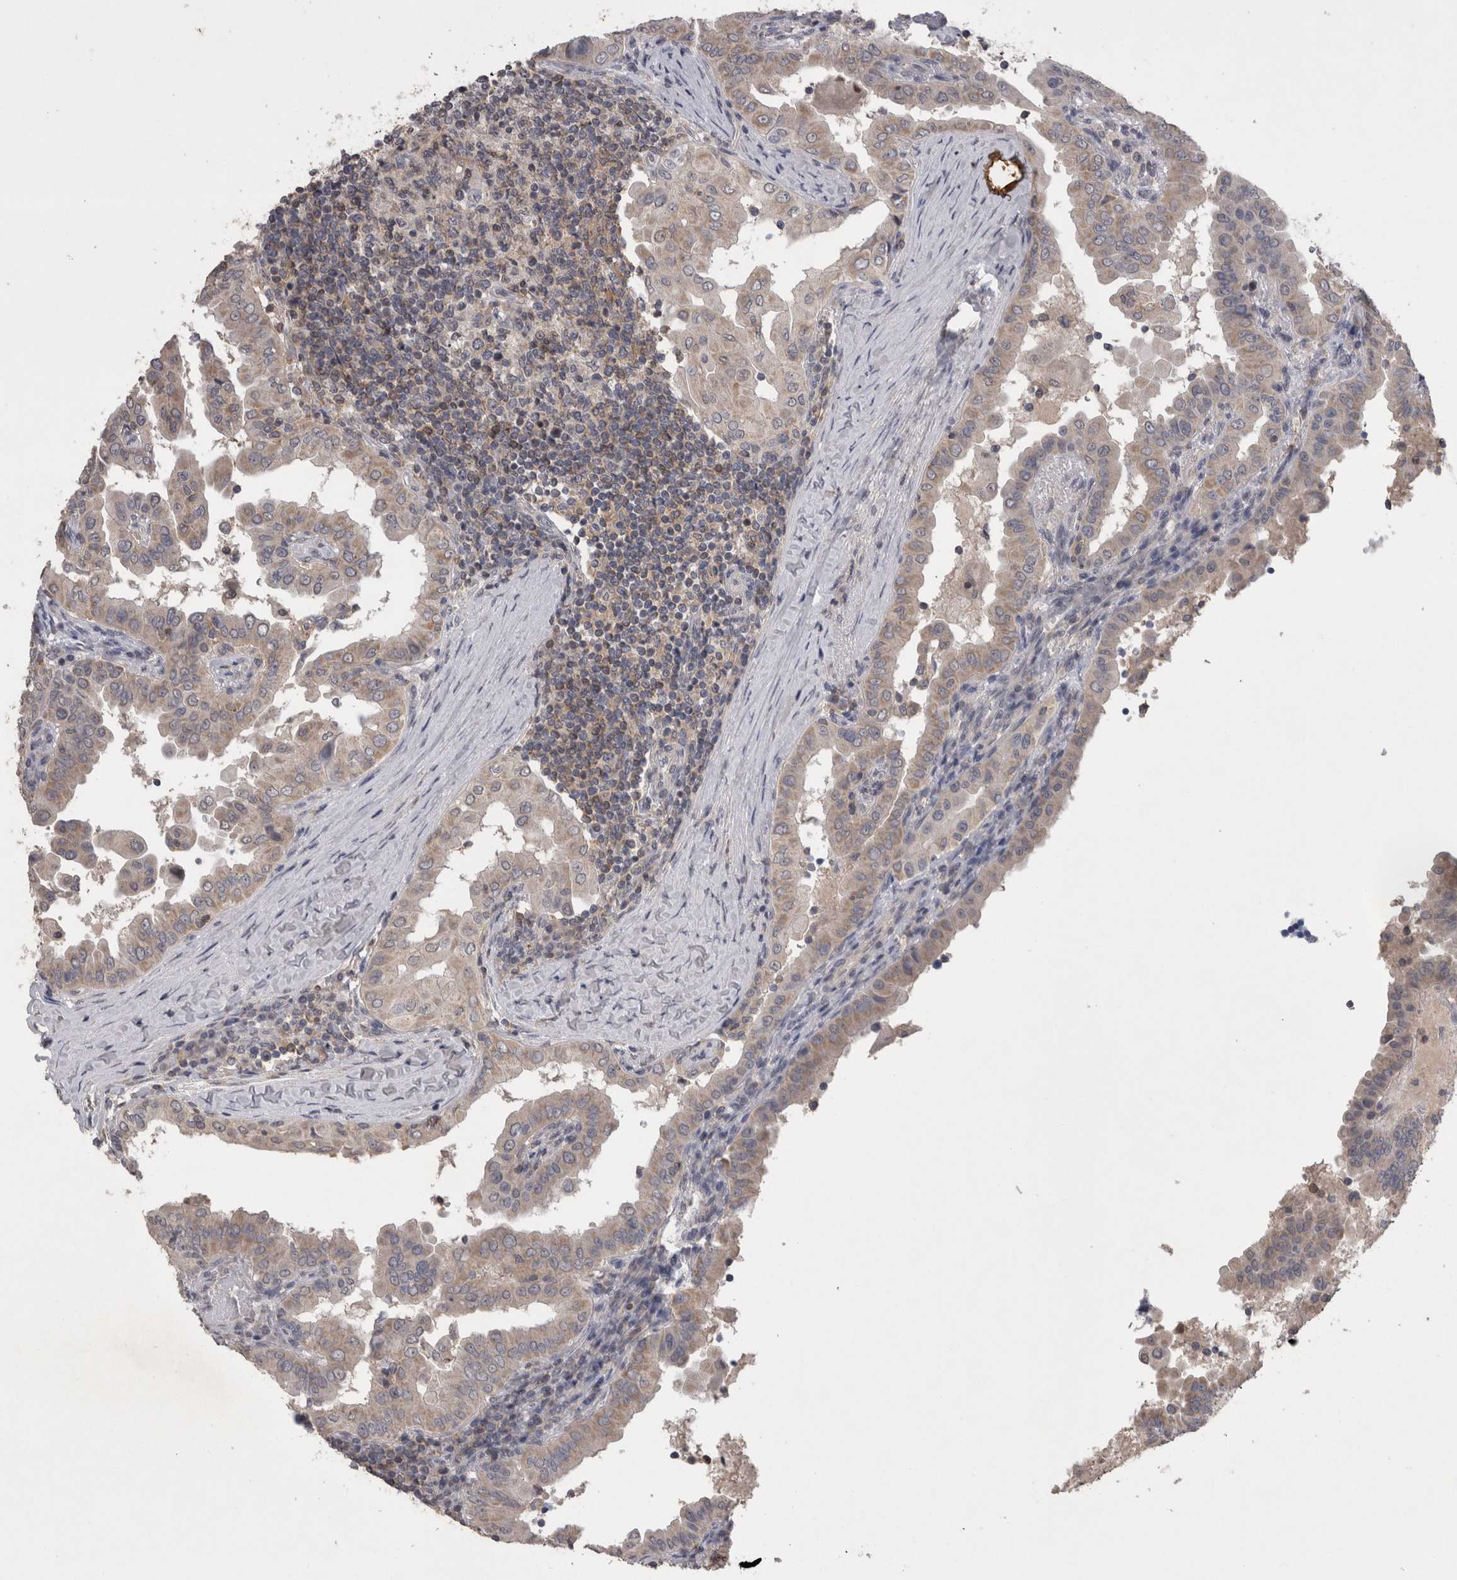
{"staining": {"intensity": "weak", "quantity": ">75%", "location": "cytoplasmic/membranous"}, "tissue": "thyroid cancer", "cell_type": "Tumor cells", "image_type": "cancer", "snomed": [{"axis": "morphology", "description": "Papillary adenocarcinoma, NOS"}, {"axis": "topography", "description": "Thyroid gland"}], "caption": "Thyroid cancer stained for a protein exhibits weak cytoplasmic/membranous positivity in tumor cells.", "gene": "NFATC2", "patient": {"sex": "male", "age": 33}}